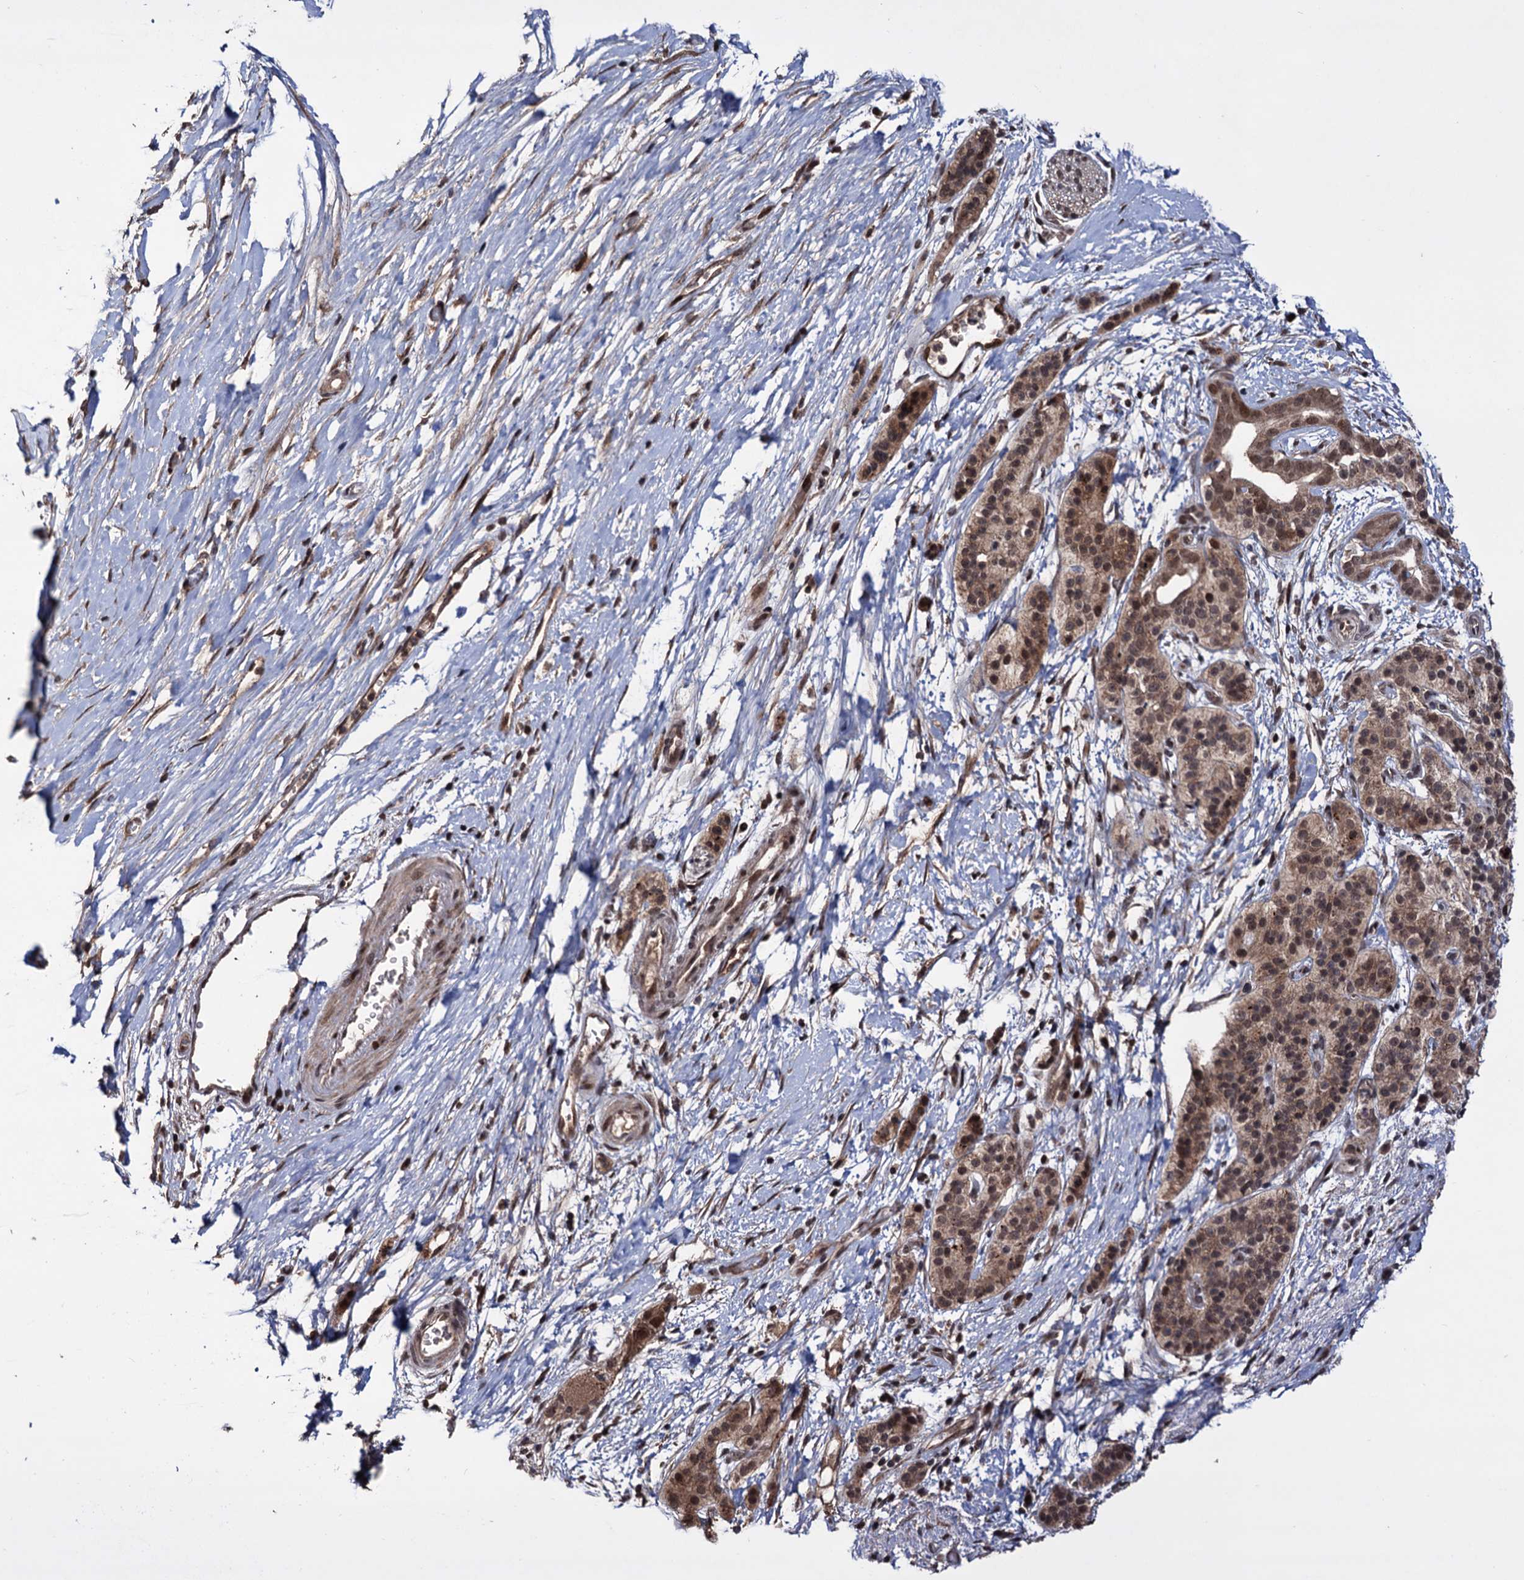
{"staining": {"intensity": "moderate", "quantity": ">75%", "location": "cytoplasmic/membranous"}, "tissue": "pancreatic cancer", "cell_type": "Tumor cells", "image_type": "cancer", "snomed": [{"axis": "morphology", "description": "Adenocarcinoma, NOS"}, {"axis": "topography", "description": "Pancreas"}], "caption": "A high-resolution image shows immunohistochemistry staining of pancreatic cancer, which reveals moderate cytoplasmic/membranous positivity in approximately >75% of tumor cells.", "gene": "KLF5", "patient": {"sex": "male", "age": 50}}